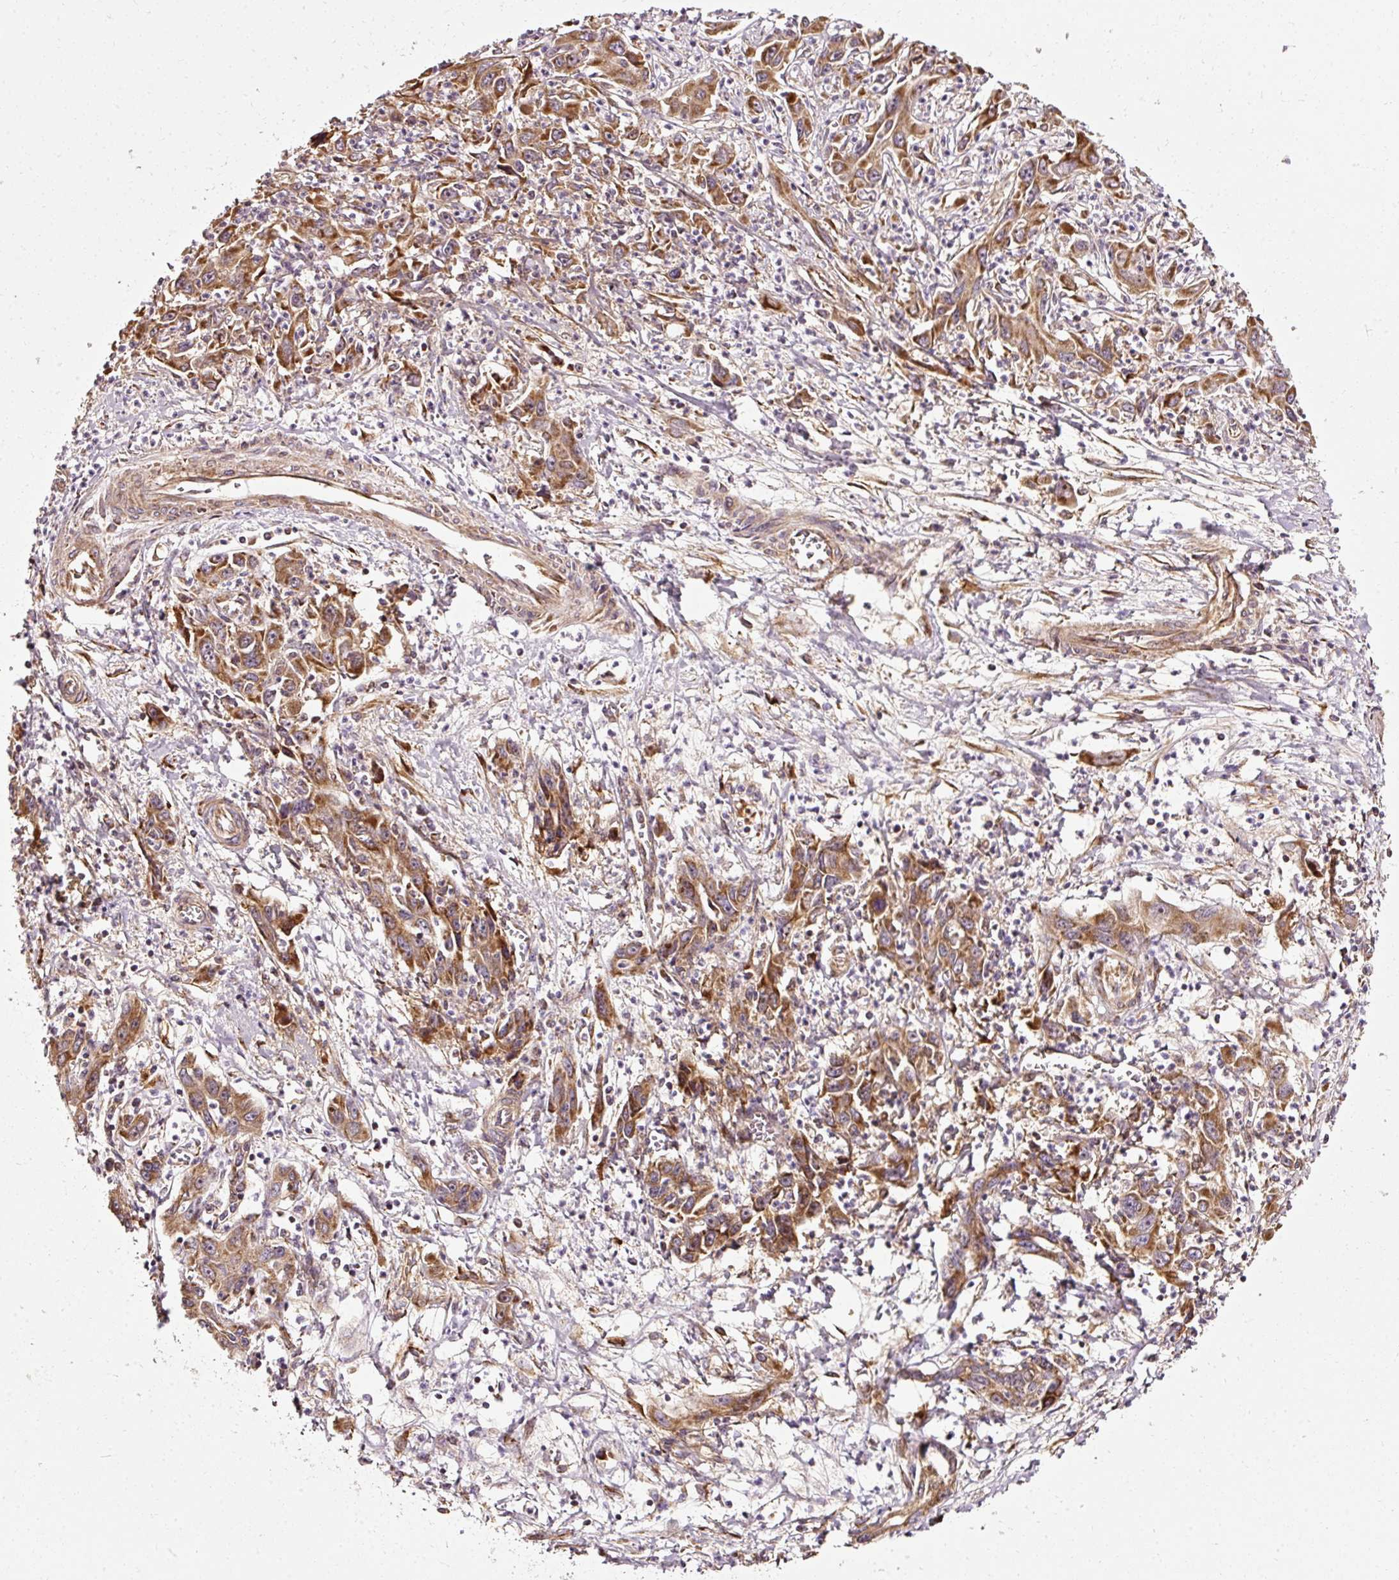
{"staining": {"intensity": "moderate", "quantity": ">75%", "location": "cytoplasmic/membranous"}, "tissue": "liver cancer", "cell_type": "Tumor cells", "image_type": "cancer", "snomed": [{"axis": "morphology", "description": "Carcinoma, Hepatocellular, NOS"}, {"axis": "topography", "description": "Liver"}], "caption": "About >75% of tumor cells in human liver cancer display moderate cytoplasmic/membranous protein staining as visualized by brown immunohistochemical staining.", "gene": "ISCU", "patient": {"sex": "male", "age": 63}}